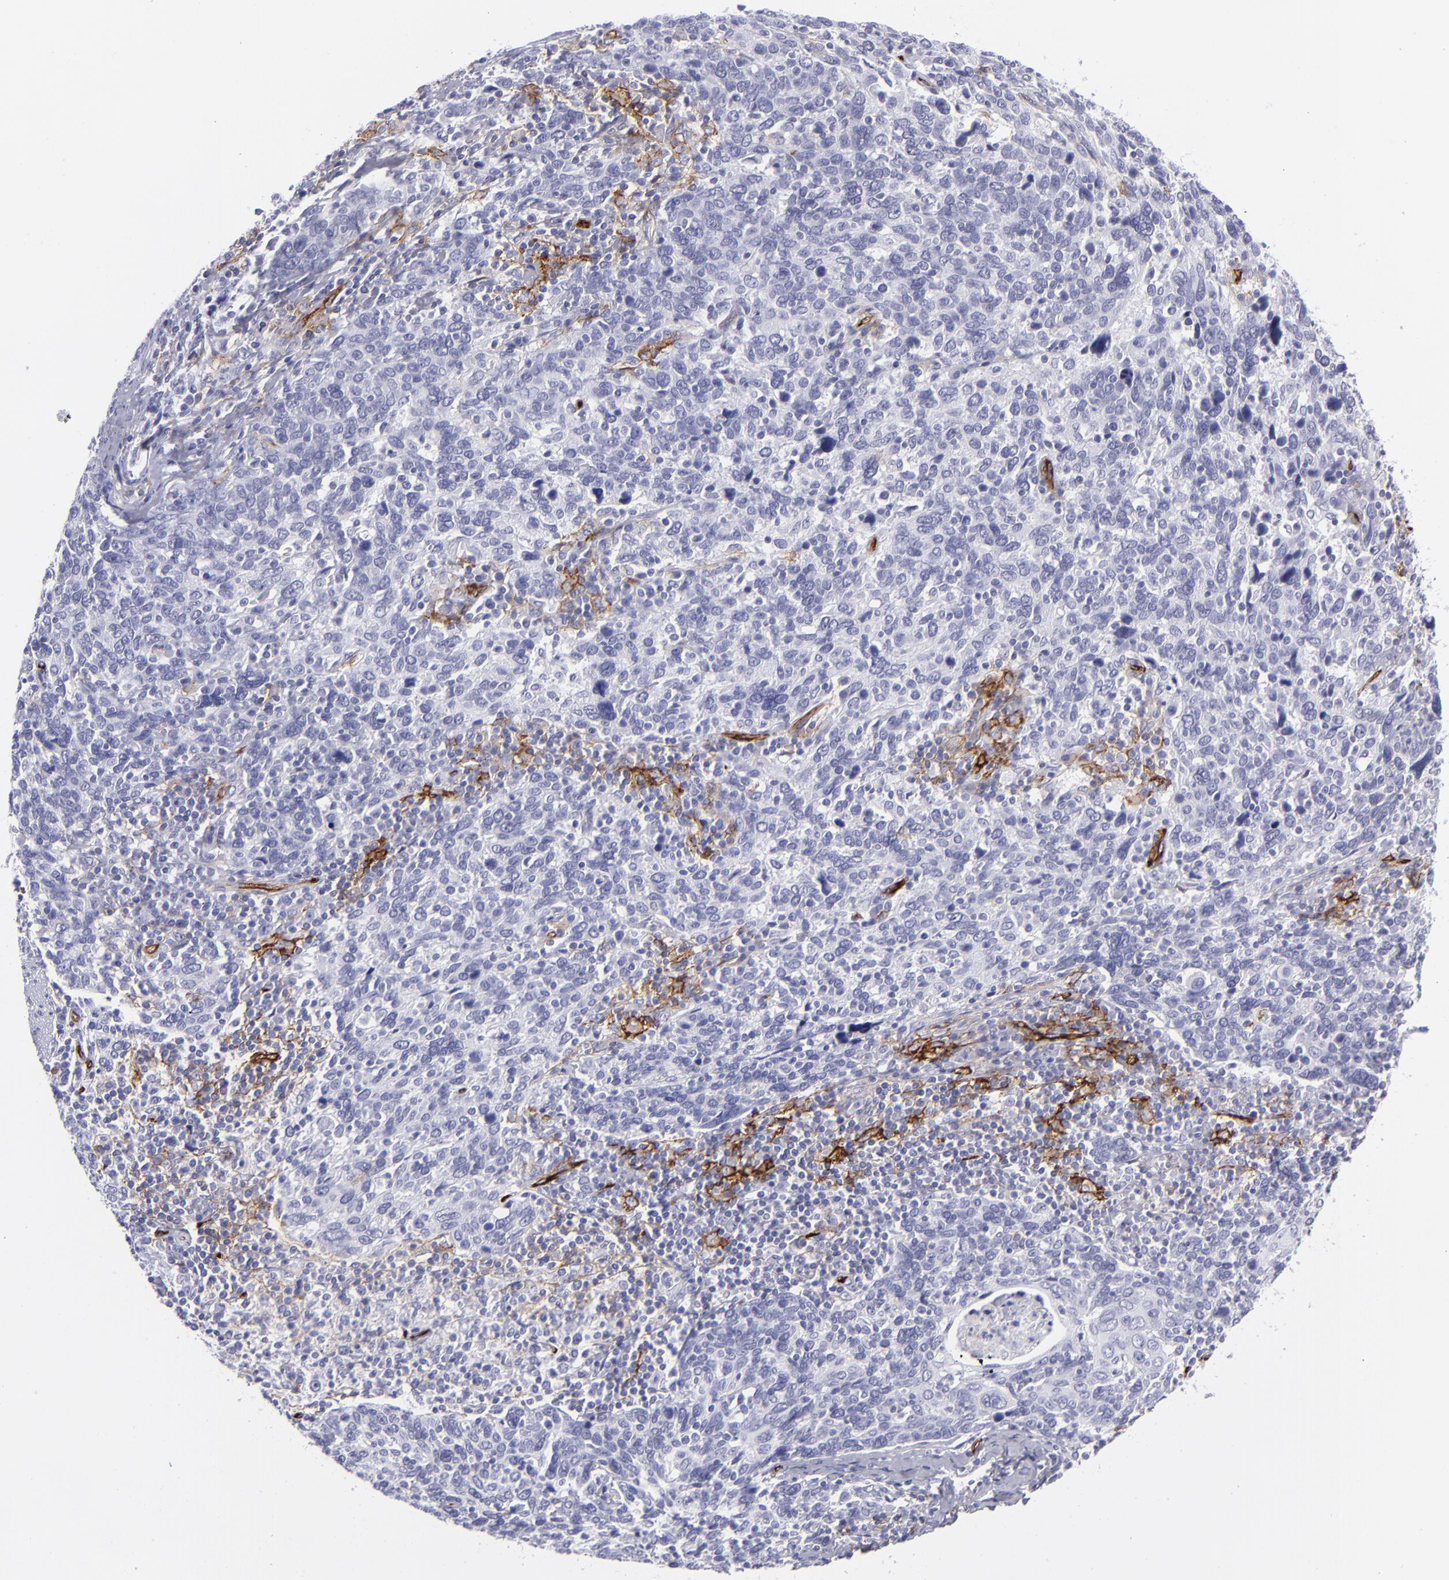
{"staining": {"intensity": "negative", "quantity": "none", "location": "none"}, "tissue": "cervical cancer", "cell_type": "Tumor cells", "image_type": "cancer", "snomed": [{"axis": "morphology", "description": "Squamous cell carcinoma, NOS"}, {"axis": "topography", "description": "Cervix"}], "caption": "IHC image of neoplastic tissue: human cervical squamous cell carcinoma stained with DAB (3,3'-diaminobenzidine) shows no significant protein positivity in tumor cells.", "gene": "ACE", "patient": {"sex": "female", "age": 41}}